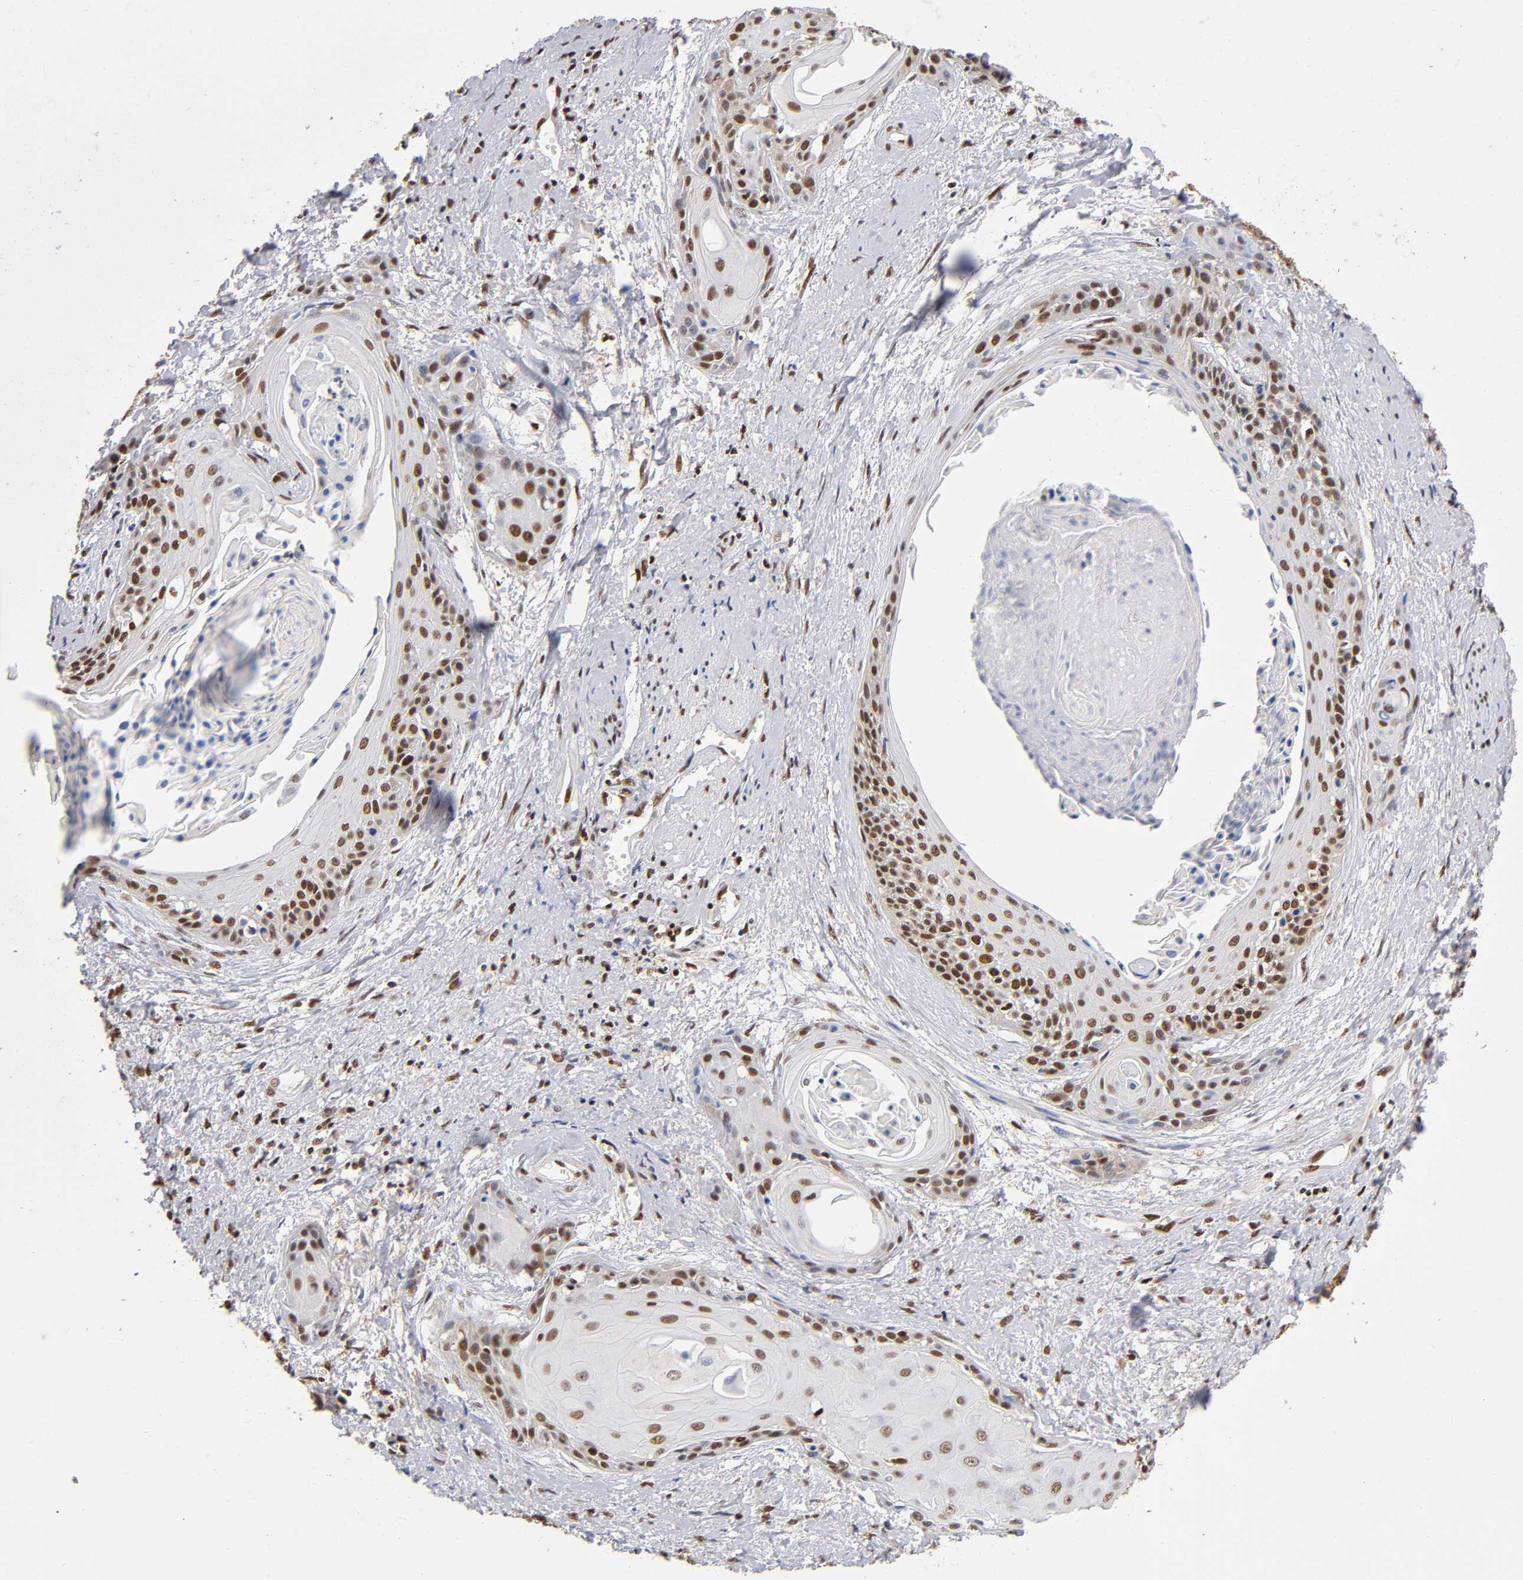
{"staining": {"intensity": "strong", "quantity": ">75%", "location": "nuclear"}, "tissue": "cervical cancer", "cell_type": "Tumor cells", "image_type": "cancer", "snomed": [{"axis": "morphology", "description": "Squamous cell carcinoma, NOS"}, {"axis": "topography", "description": "Cervix"}], "caption": "Squamous cell carcinoma (cervical) was stained to show a protein in brown. There is high levels of strong nuclear expression in about >75% of tumor cells.", "gene": "ILKAP", "patient": {"sex": "female", "age": 57}}